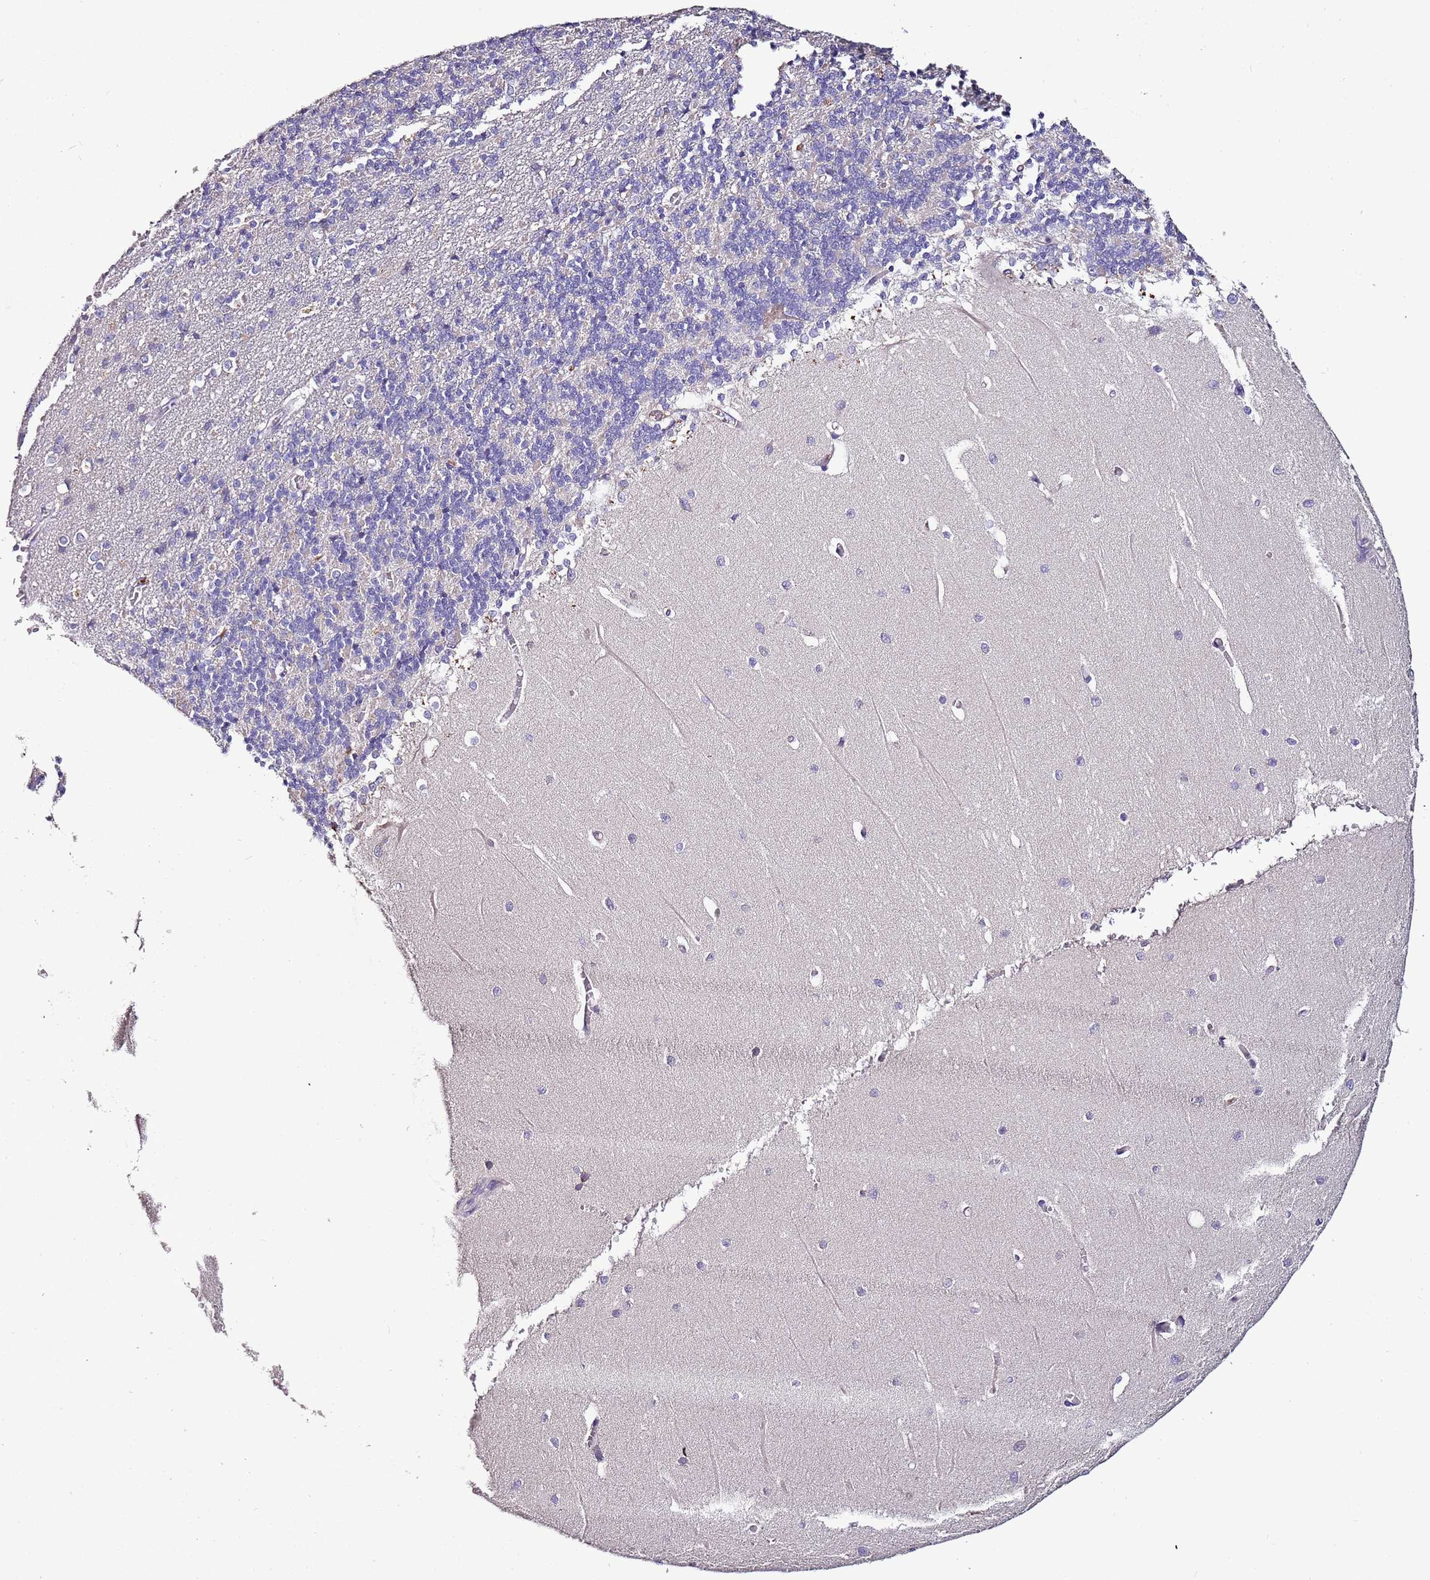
{"staining": {"intensity": "negative", "quantity": "none", "location": "none"}, "tissue": "cerebellum", "cell_type": "Cells in granular layer", "image_type": "normal", "snomed": [{"axis": "morphology", "description": "Normal tissue, NOS"}, {"axis": "topography", "description": "Cerebellum"}], "caption": "Cells in granular layer show no significant positivity in unremarkable cerebellum. Brightfield microscopy of immunohistochemistry (IHC) stained with DAB (3,3'-diaminobenzidine) (brown) and hematoxylin (blue), captured at high magnification.", "gene": "FAM20A", "patient": {"sex": "male", "age": 37}}